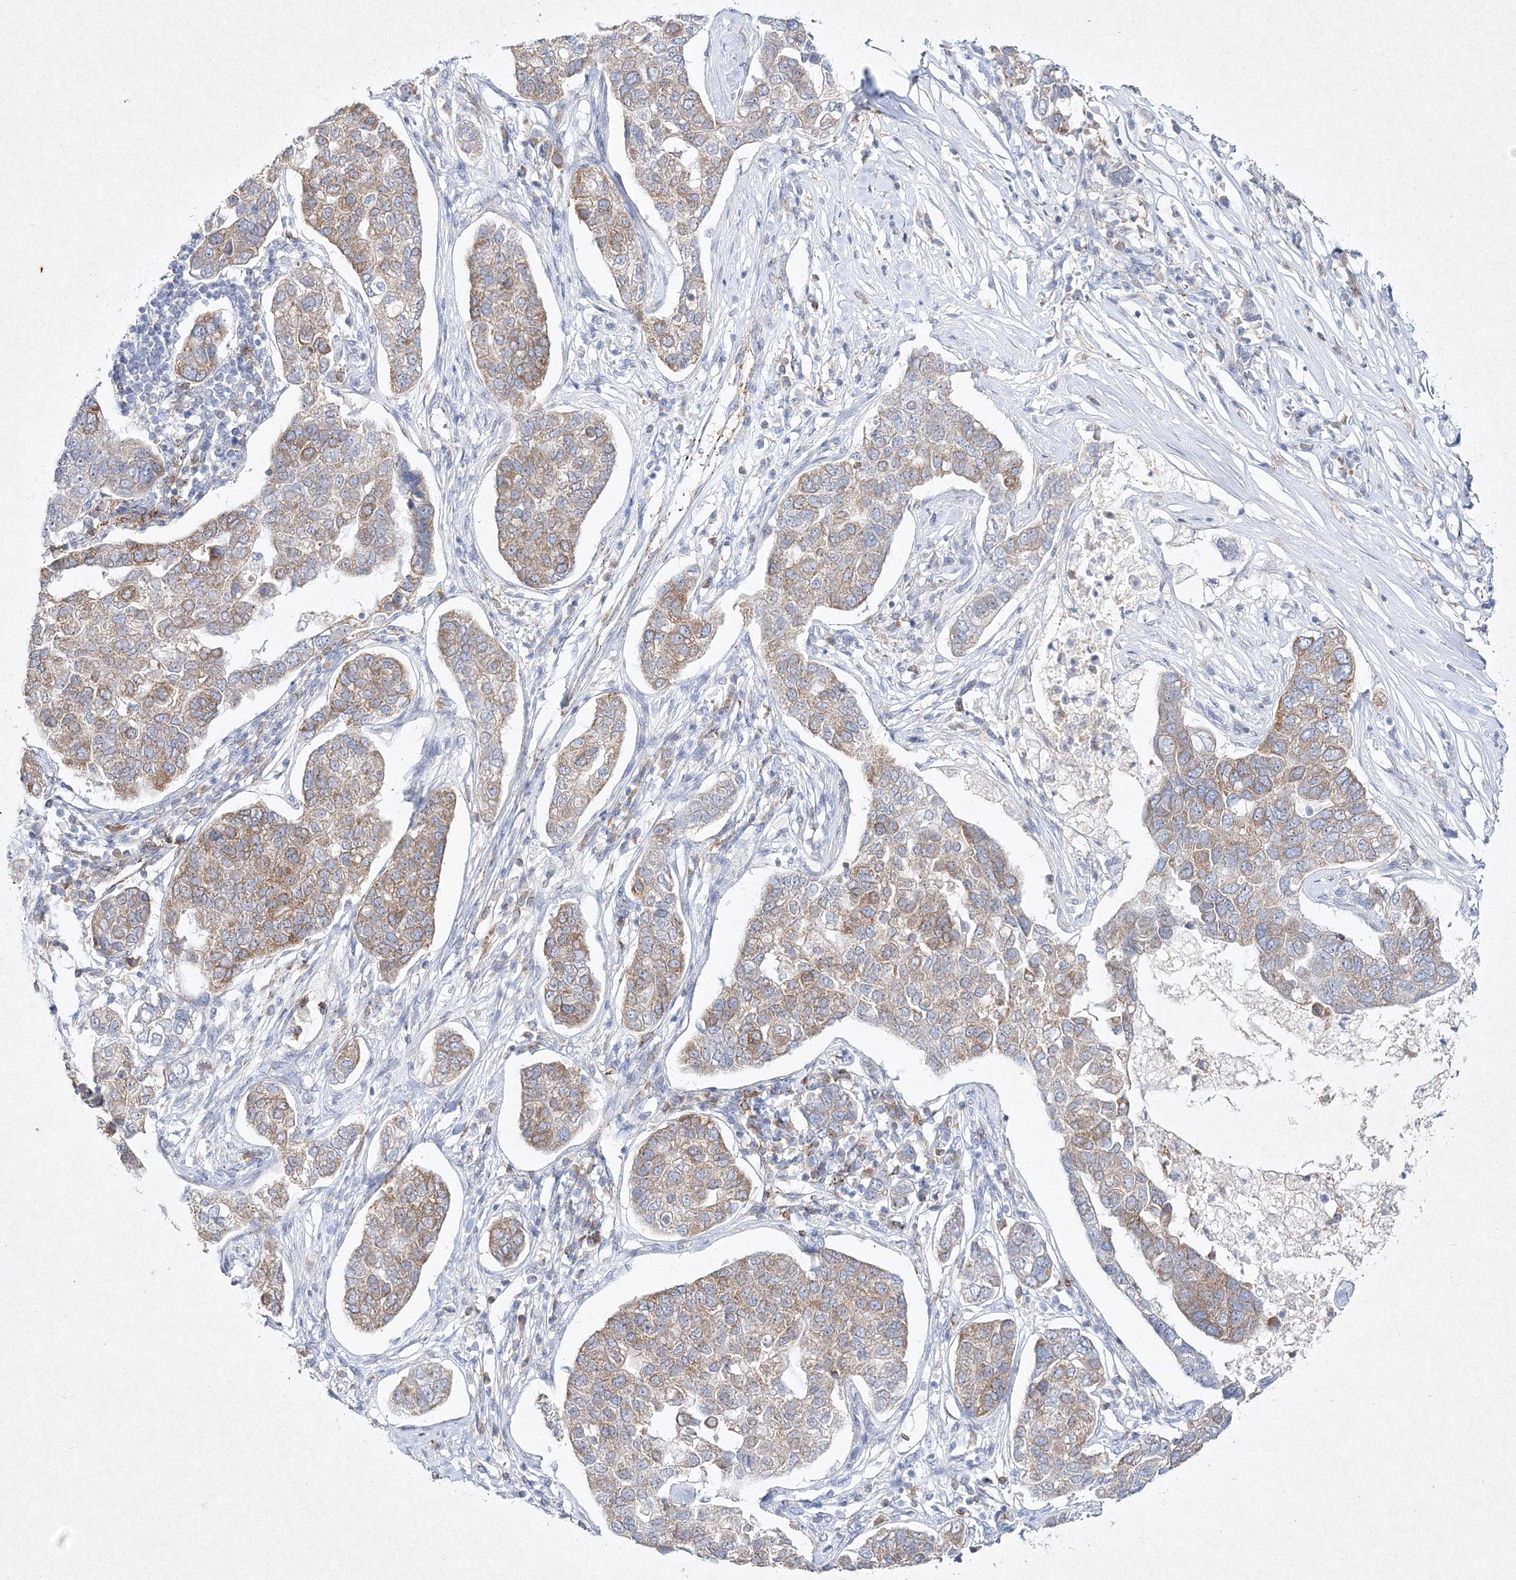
{"staining": {"intensity": "moderate", "quantity": ">75%", "location": "cytoplasmic/membranous"}, "tissue": "pancreatic cancer", "cell_type": "Tumor cells", "image_type": "cancer", "snomed": [{"axis": "morphology", "description": "Adenocarcinoma, NOS"}, {"axis": "topography", "description": "Pancreas"}], "caption": "IHC of pancreatic cancer shows medium levels of moderate cytoplasmic/membranous positivity in about >75% of tumor cells.", "gene": "HCST", "patient": {"sex": "female", "age": 61}}